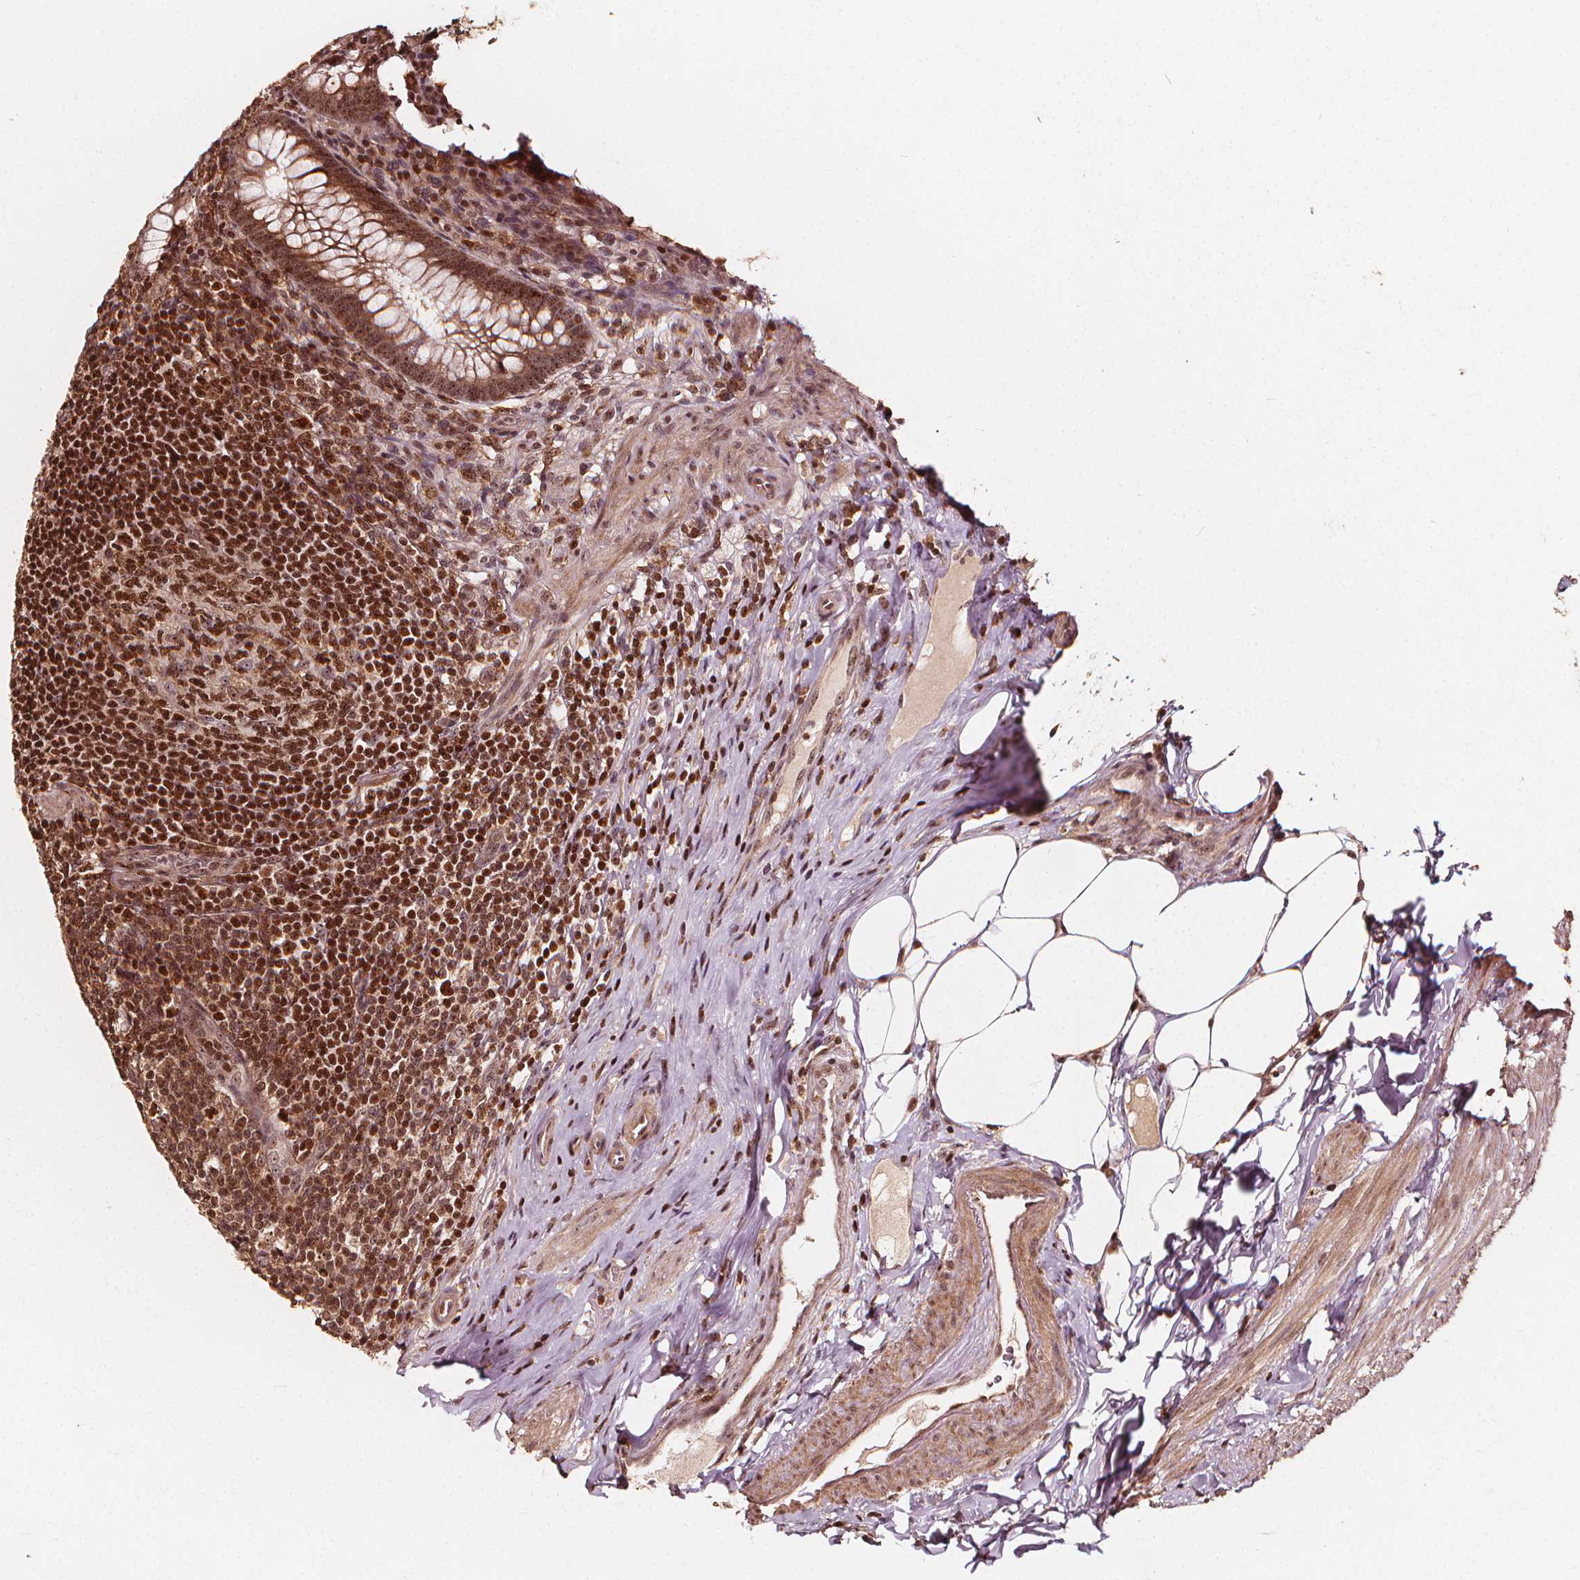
{"staining": {"intensity": "moderate", "quantity": "25%-75%", "location": "cytoplasmic/membranous,nuclear"}, "tissue": "appendix", "cell_type": "Glandular cells", "image_type": "normal", "snomed": [{"axis": "morphology", "description": "Normal tissue, NOS"}, {"axis": "topography", "description": "Appendix"}], "caption": "A medium amount of moderate cytoplasmic/membranous,nuclear staining is identified in about 25%-75% of glandular cells in unremarkable appendix.", "gene": "EXOSC9", "patient": {"sex": "male", "age": 47}}